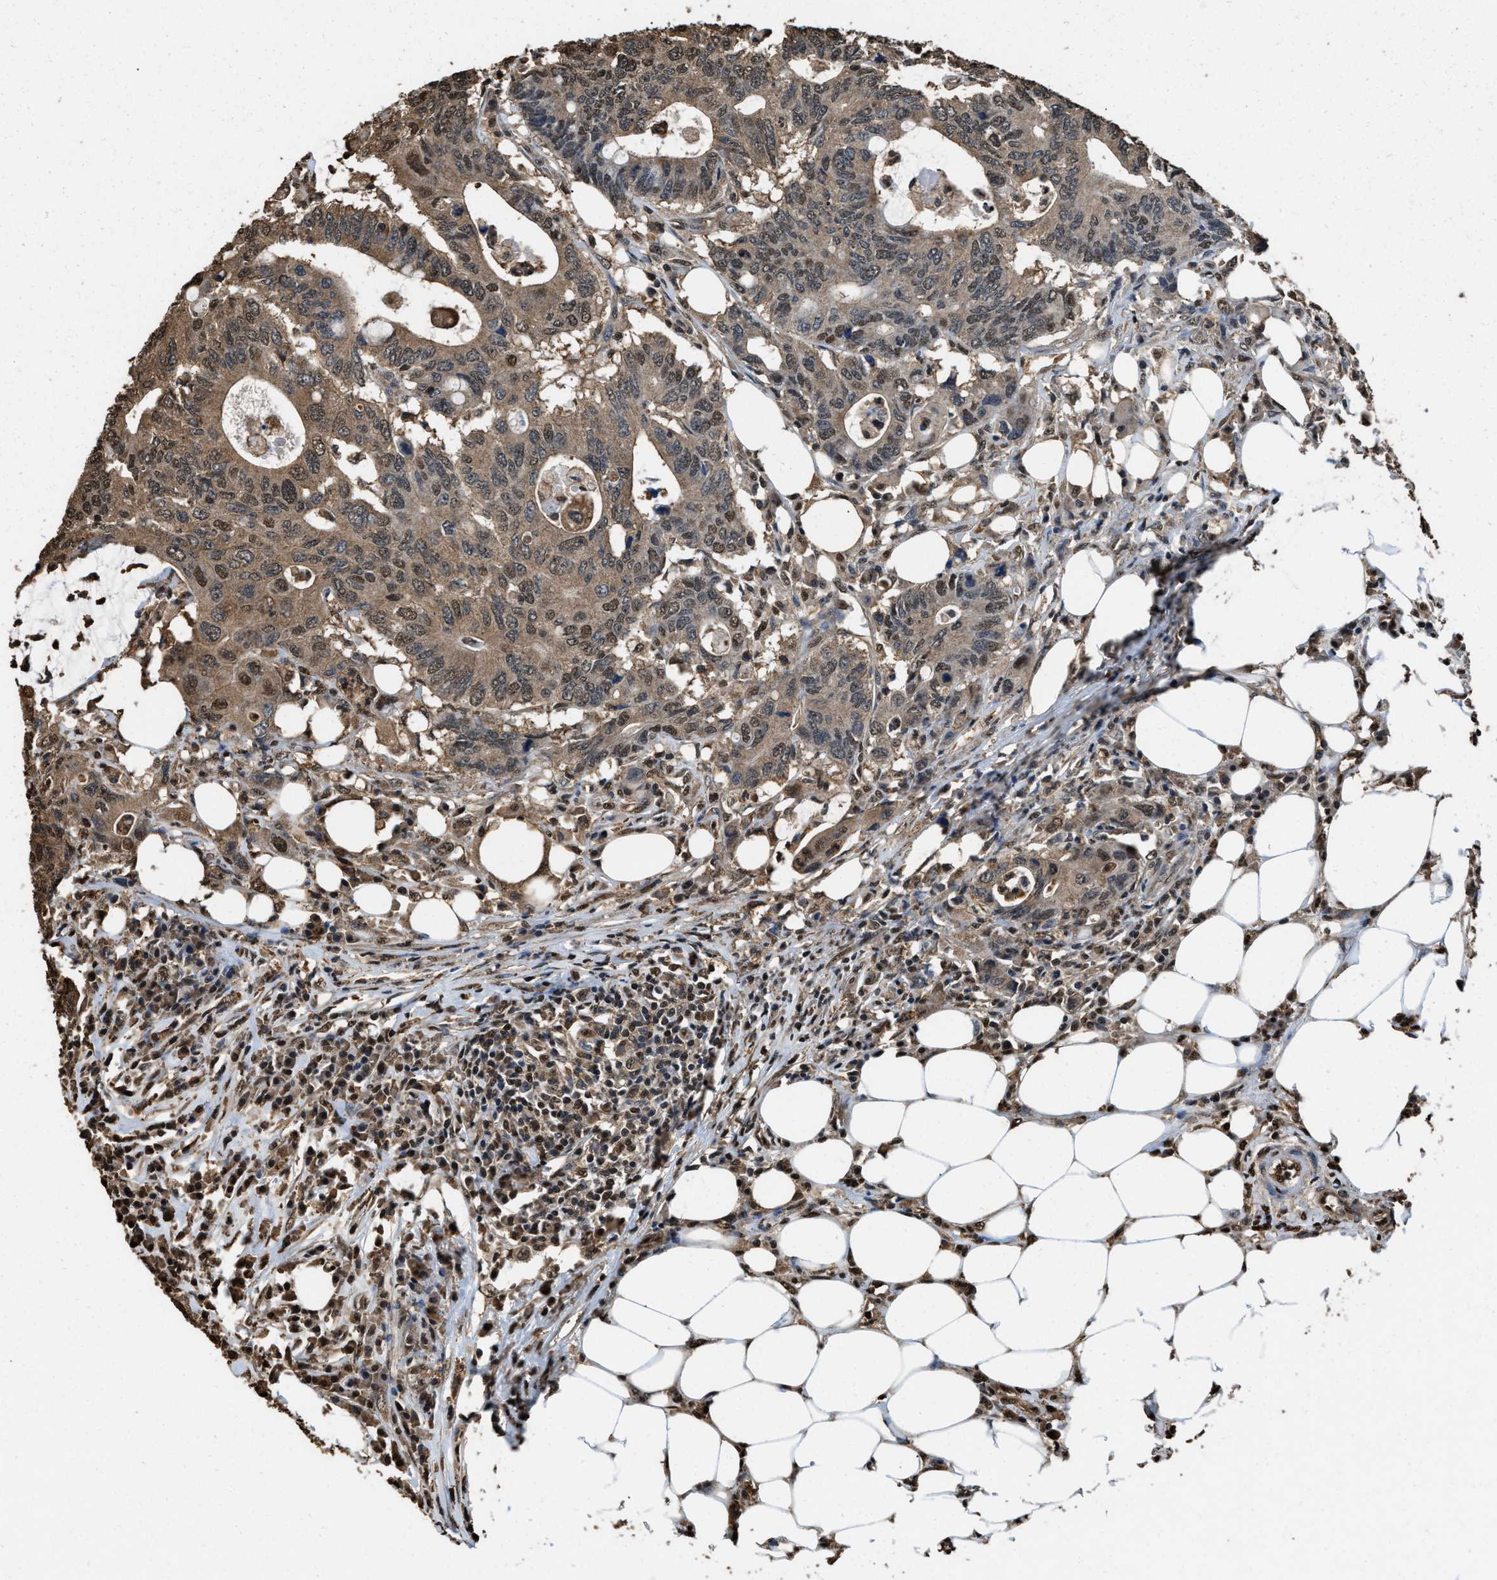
{"staining": {"intensity": "moderate", "quantity": ">75%", "location": "cytoplasmic/membranous,nuclear"}, "tissue": "colorectal cancer", "cell_type": "Tumor cells", "image_type": "cancer", "snomed": [{"axis": "morphology", "description": "Adenocarcinoma, NOS"}, {"axis": "topography", "description": "Colon"}], "caption": "IHC histopathology image of neoplastic tissue: colorectal cancer stained using immunohistochemistry exhibits medium levels of moderate protein expression localized specifically in the cytoplasmic/membranous and nuclear of tumor cells, appearing as a cytoplasmic/membranous and nuclear brown color.", "gene": "GAPDH", "patient": {"sex": "male", "age": 71}}